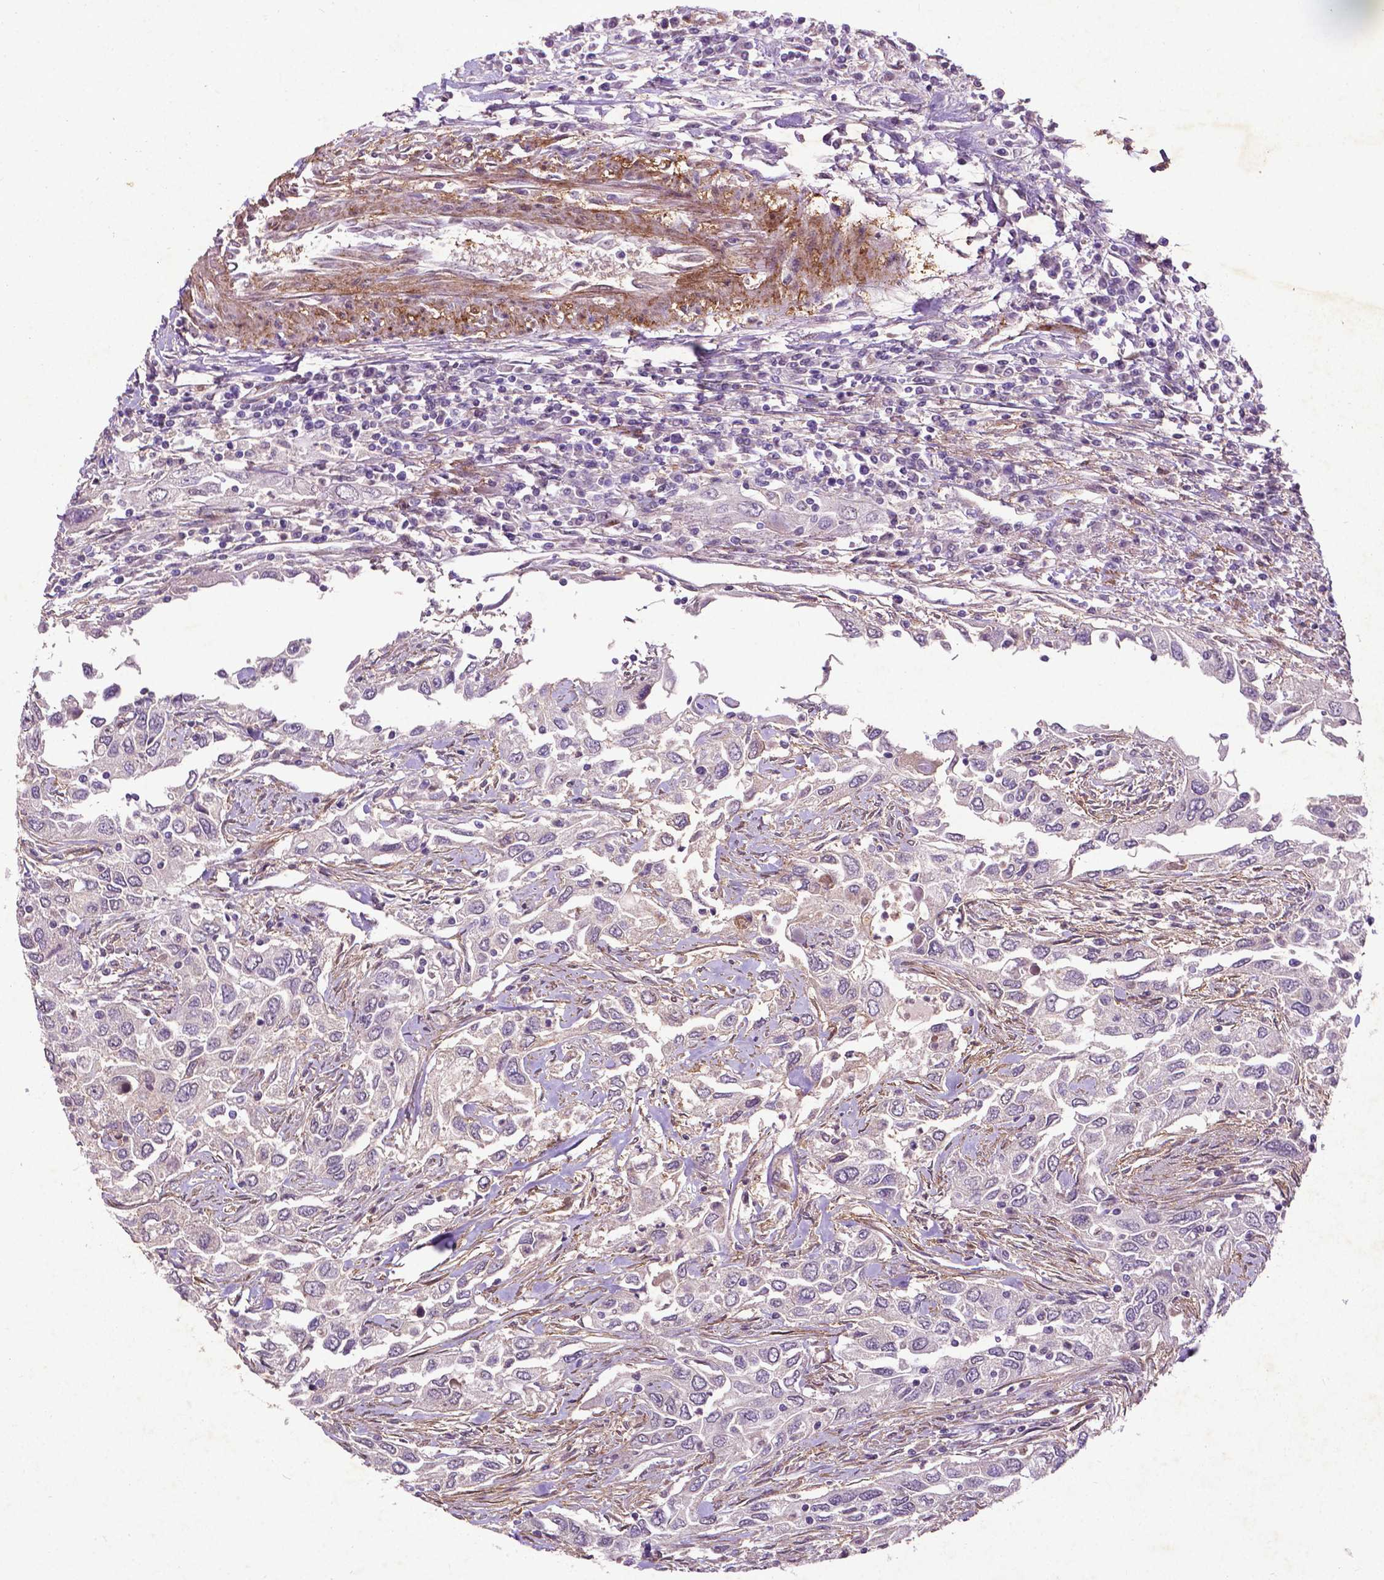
{"staining": {"intensity": "negative", "quantity": "none", "location": "none"}, "tissue": "urothelial cancer", "cell_type": "Tumor cells", "image_type": "cancer", "snomed": [{"axis": "morphology", "description": "Urothelial carcinoma, High grade"}, {"axis": "topography", "description": "Urinary bladder"}], "caption": "The image shows no staining of tumor cells in urothelial carcinoma (high-grade).", "gene": "RRAS", "patient": {"sex": "male", "age": 76}}